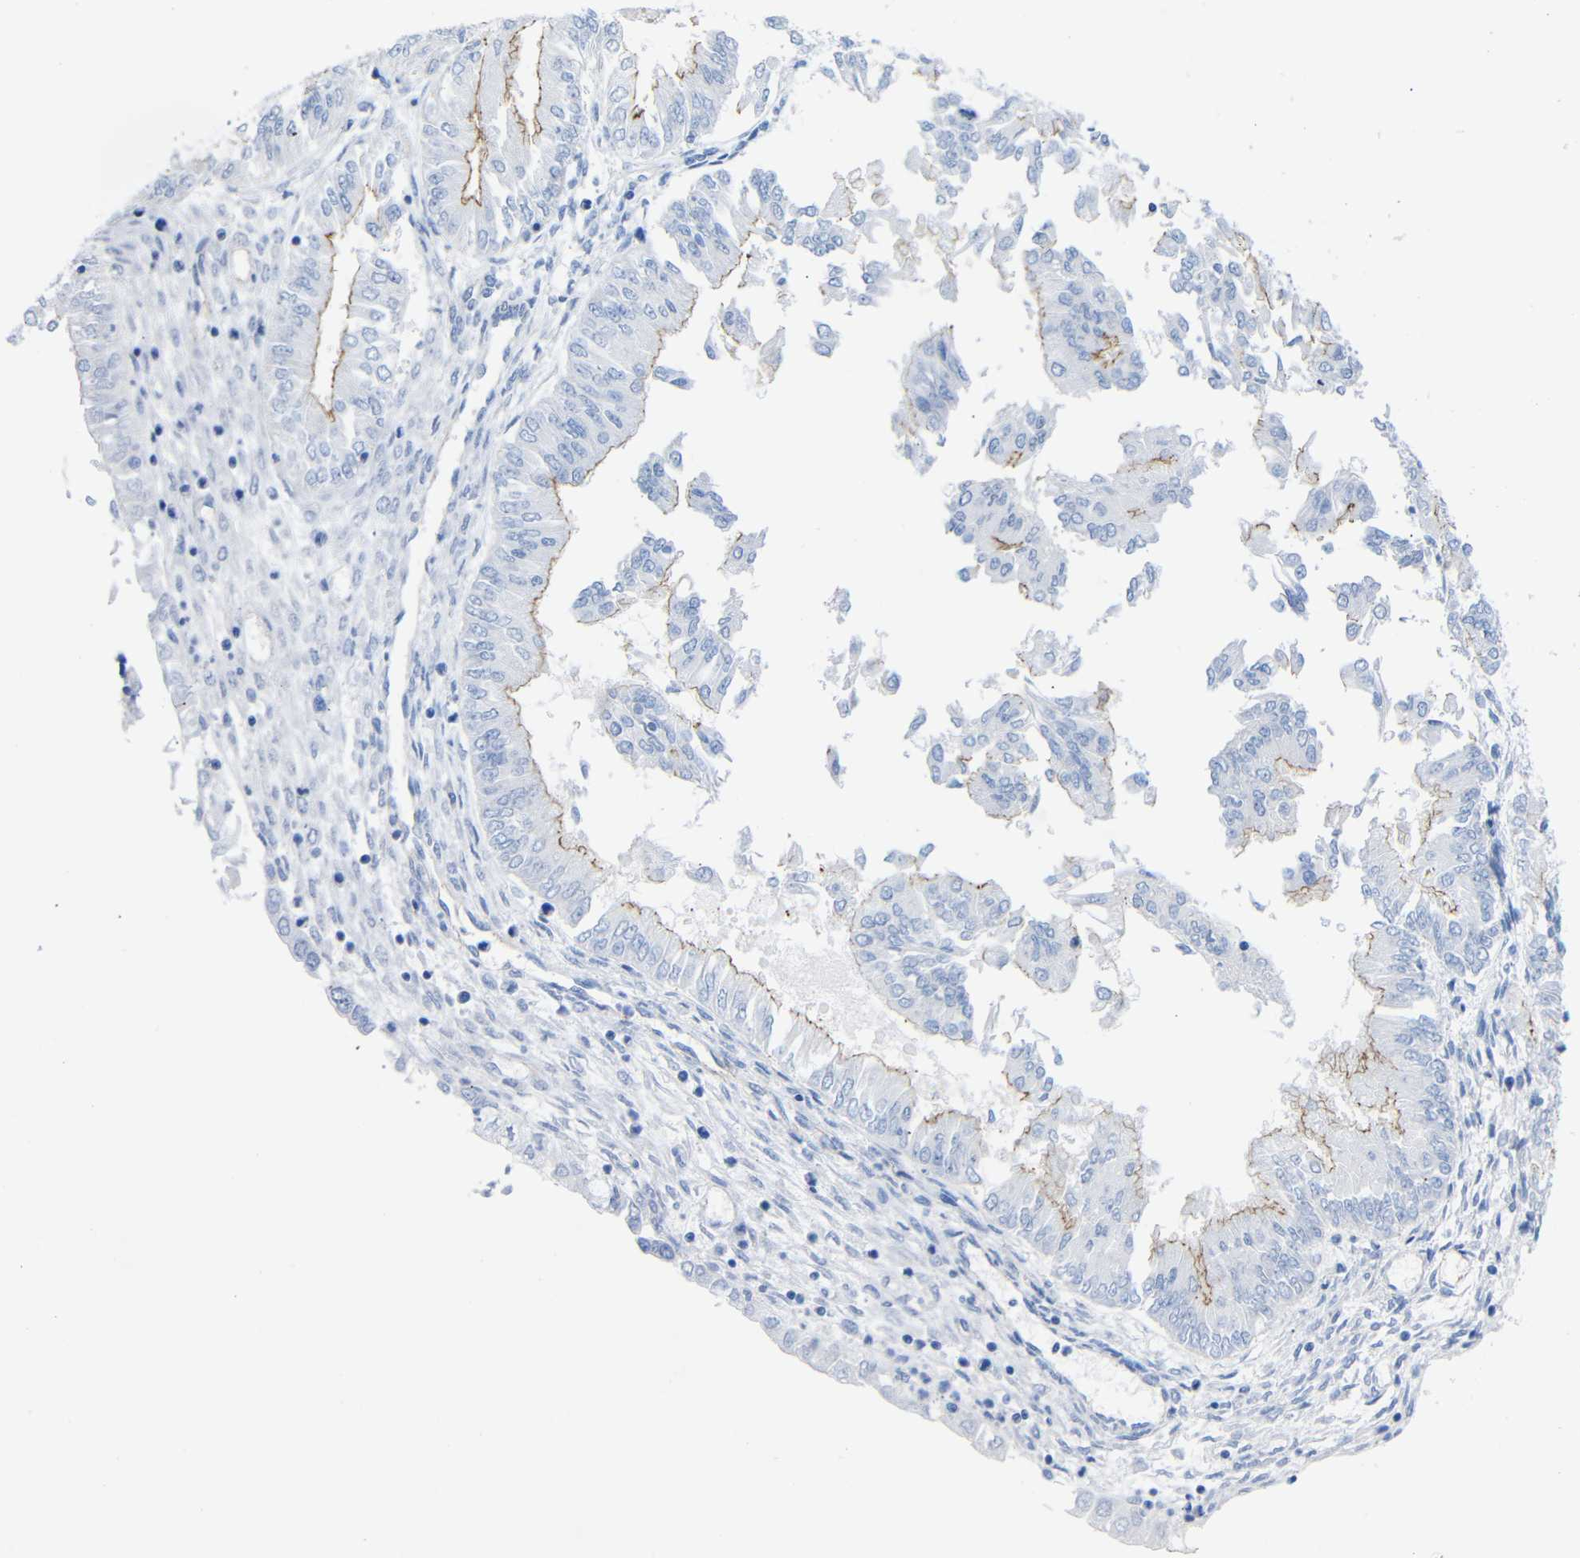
{"staining": {"intensity": "weak", "quantity": "<25%", "location": "cytoplasmic/membranous"}, "tissue": "endometrial cancer", "cell_type": "Tumor cells", "image_type": "cancer", "snomed": [{"axis": "morphology", "description": "Adenocarcinoma, NOS"}, {"axis": "topography", "description": "Endometrium"}], "caption": "IHC image of neoplastic tissue: human adenocarcinoma (endometrial) stained with DAB shows no significant protein expression in tumor cells.", "gene": "CGNL1", "patient": {"sex": "female", "age": 53}}